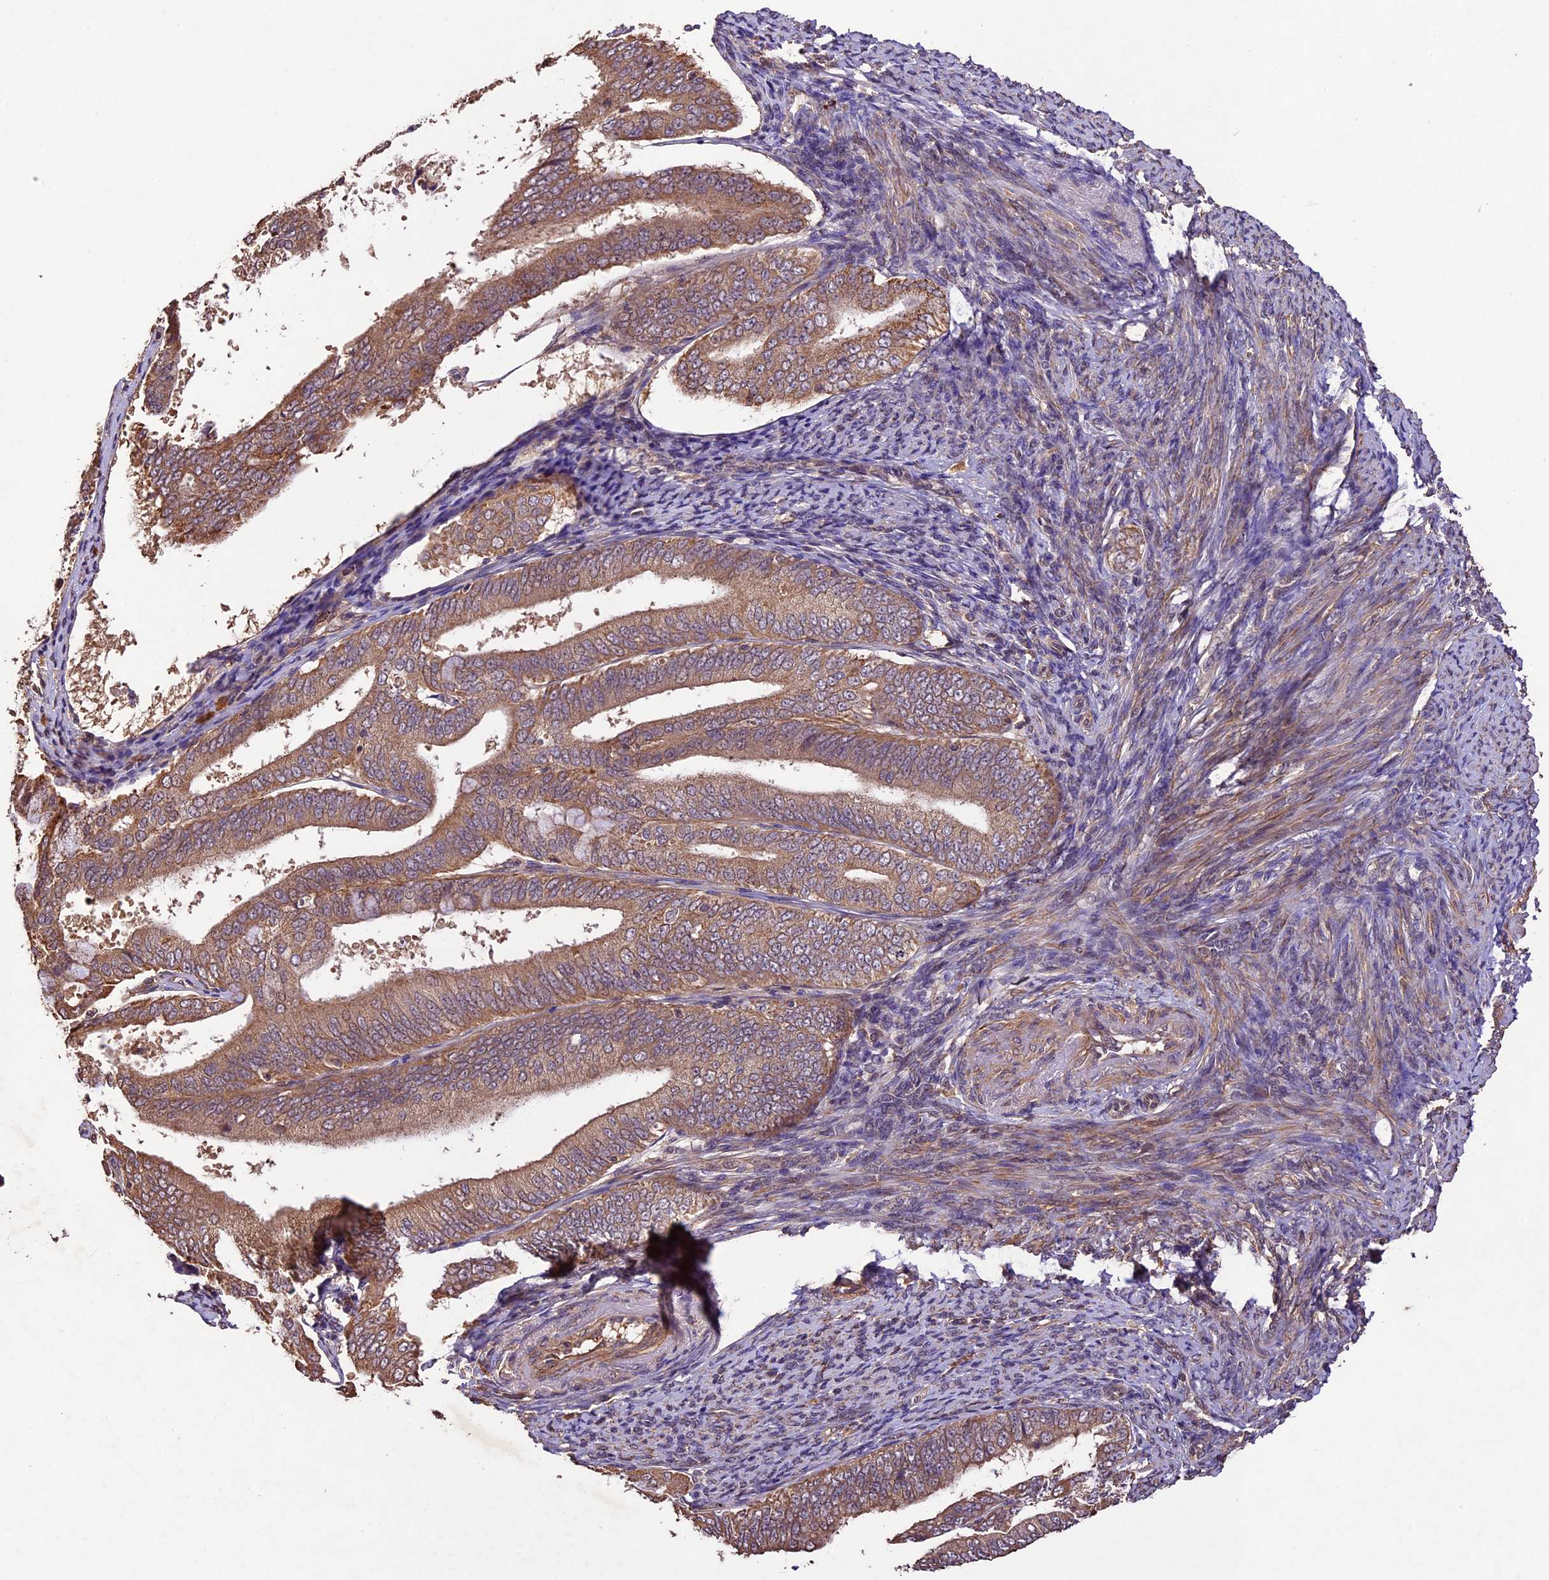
{"staining": {"intensity": "moderate", "quantity": ">75%", "location": "cytoplasmic/membranous"}, "tissue": "endometrial cancer", "cell_type": "Tumor cells", "image_type": "cancer", "snomed": [{"axis": "morphology", "description": "Adenocarcinoma, NOS"}, {"axis": "topography", "description": "Endometrium"}], "caption": "IHC of endometrial cancer shows medium levels of moderate cytoplasmic/membranous staining in approximately >75% of tumor cells.", "gene": "CRLF1", "patient": {"sex": "female", "age": 63}}